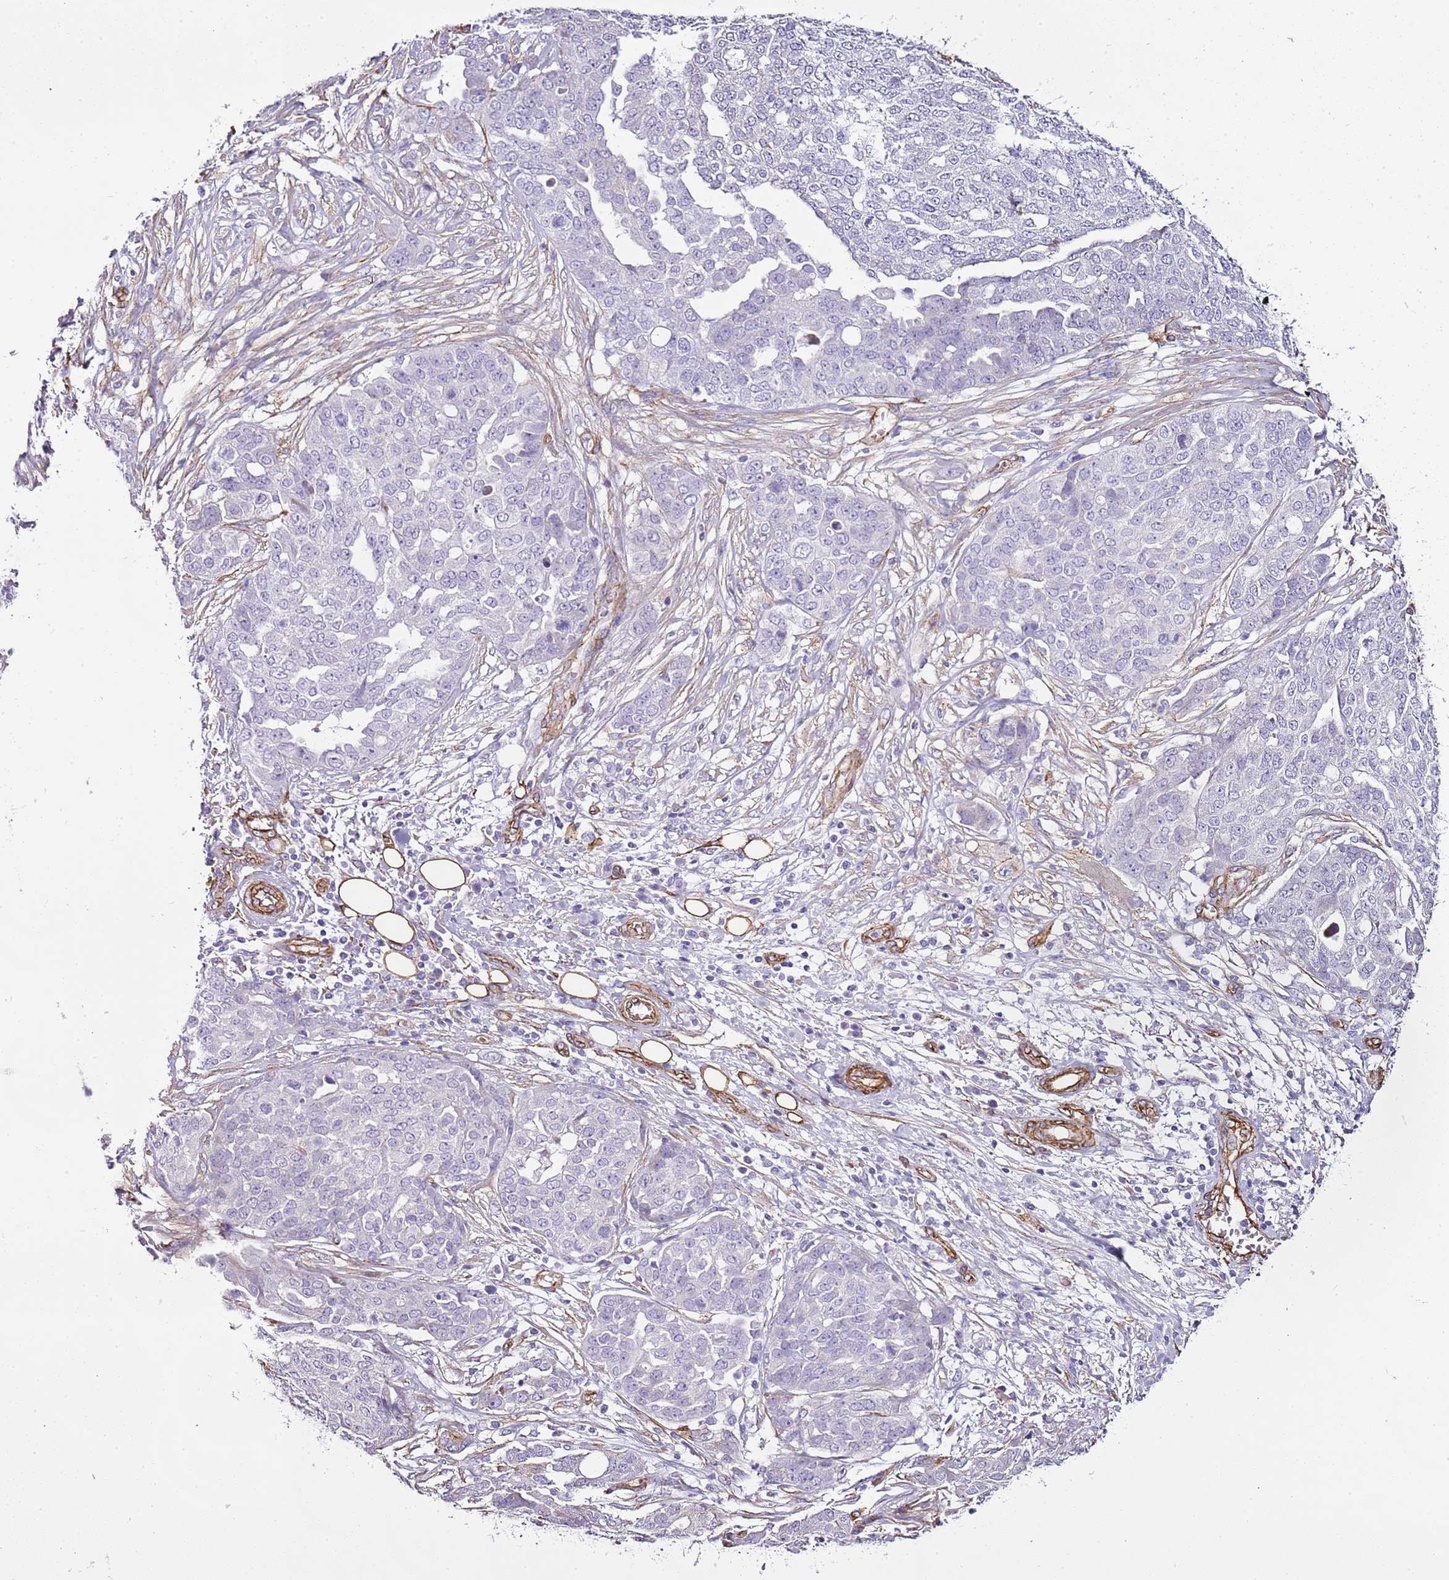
{"staining": {"intensity": "negative", "quantity": "none", "location": "none"}, "tissue": "ovarian cancer", "cell_type": "Tumor cells", "image_type": "cancer", "snomed": [{"axis": "morphology", "description": "Cystadenocarcinoma, serous, NOS"}, {"axis": "topography", "description": "Soft tissue"}, {"axis": "topography", "description": "Ovary"}], "caption": "A high-resolution image shows immunohistochemistry staining of ovarian serous cystadenocarcinoma, which reveals no significant positivity in tumor cells.", "gene": "CTDSPL", "patient": {"sex": "female", "age": 57}}